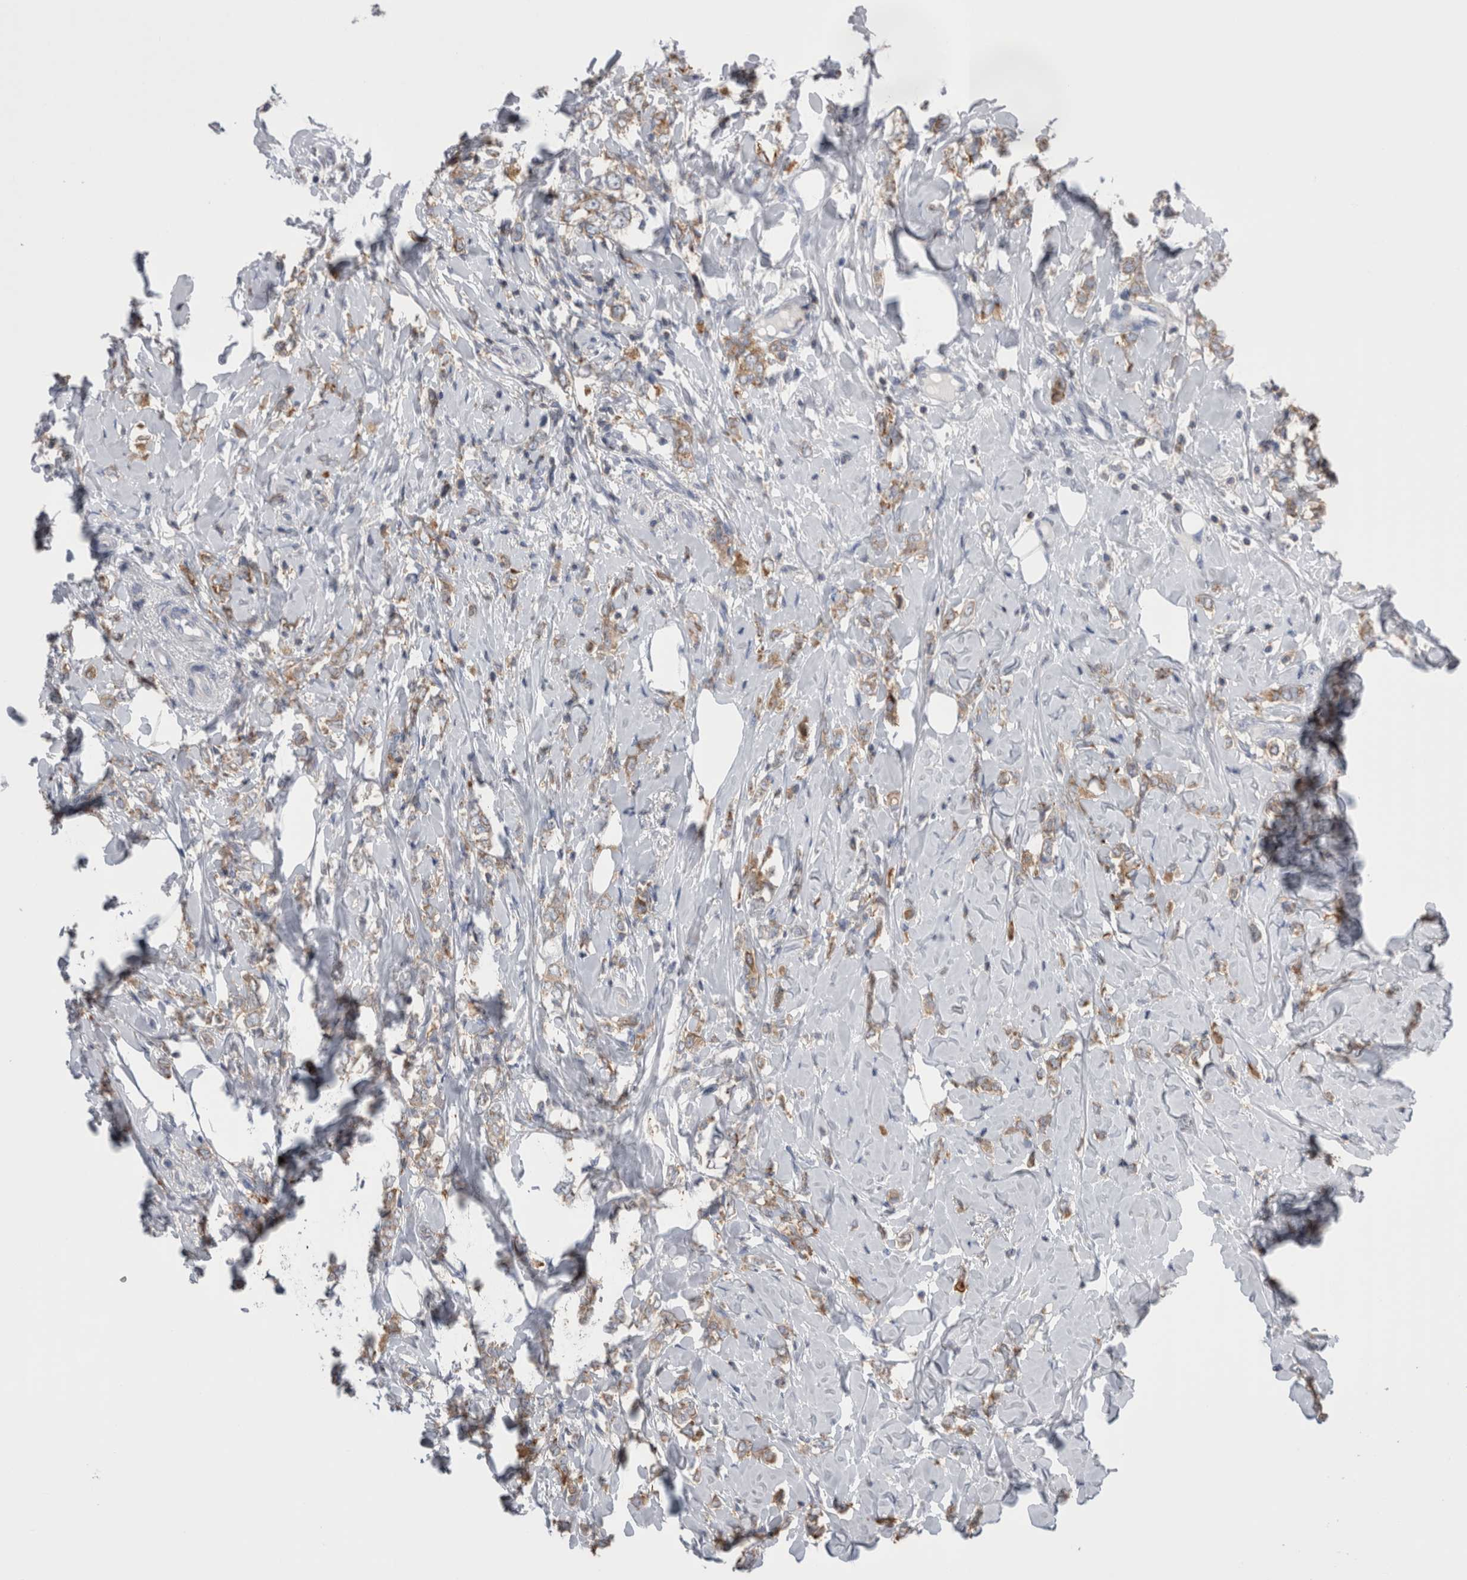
{"staining": {"intensity": "weak", "quantity": ">75%", "location": "cytoplasmic/membranous"}, "tissue": "breast cancer", "cell_type": "Tumor cells", "image_type": "cancer", "snomed": [{"axis": "morphology", "description": "Normal tissue, NOS"}, {"axis": "morphology", "description": "Lobular carcinoma"}, {"axis": "topography", "description": "Breast"}], "caption": "An immunohistochemistry image of tumor tissue is shown. Protein staining in brown shows weak cytoplasmic/membranous positivity in breast cancer within tumor cells.", "gene": "DCTN6", "patient": {"sex": "female", "age": 47}}